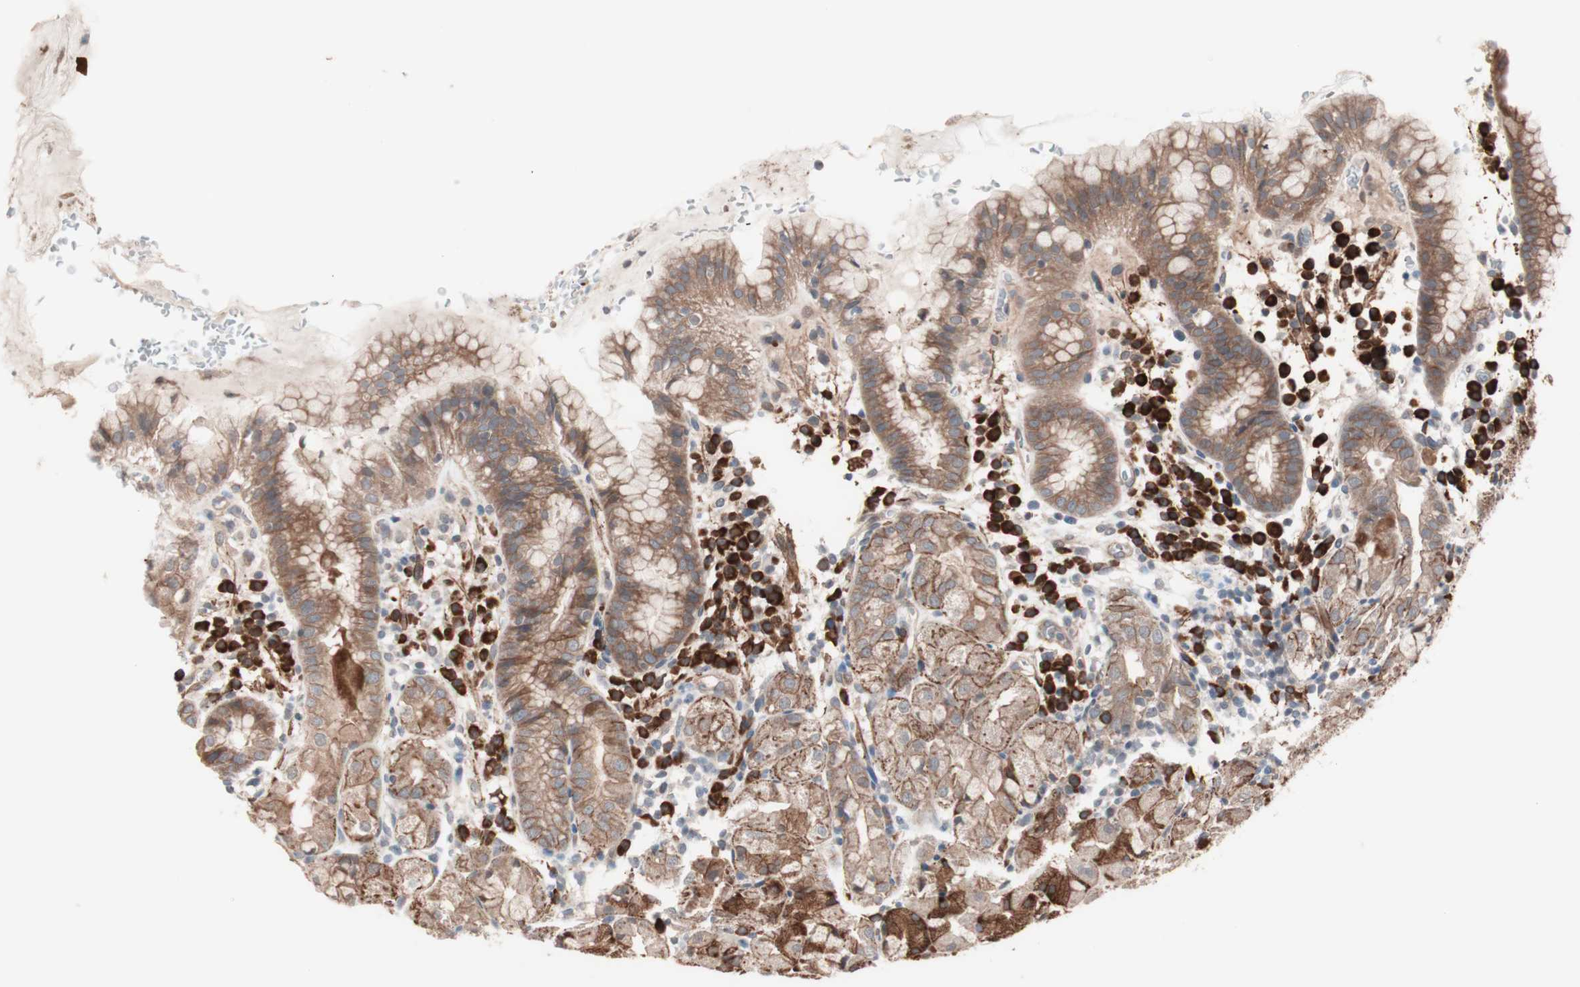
{"staining": {"intensity": "moderate", "quantity": ">75%", "location": "cytoplasmic/membranous"}, "tissue": "stomach", "cell_type": "Glandular cells", "image_type": "normal", "snomed": [{"axis": "morphology", "description": "Normal tissue, NOS"}, {"axis": "topography", "description": "Stomach"}, {"axis": "topography", "description": "Stomach, lower"}], "caption": "The histopathology image reveals immunohistochemical staining of benign stomach. There is moderate cytoplasmic/membranous positivity is present in approximately >75% of glandular cells.", "gene": "ALG5", "patient": {"sex": "female", "age": 75}}